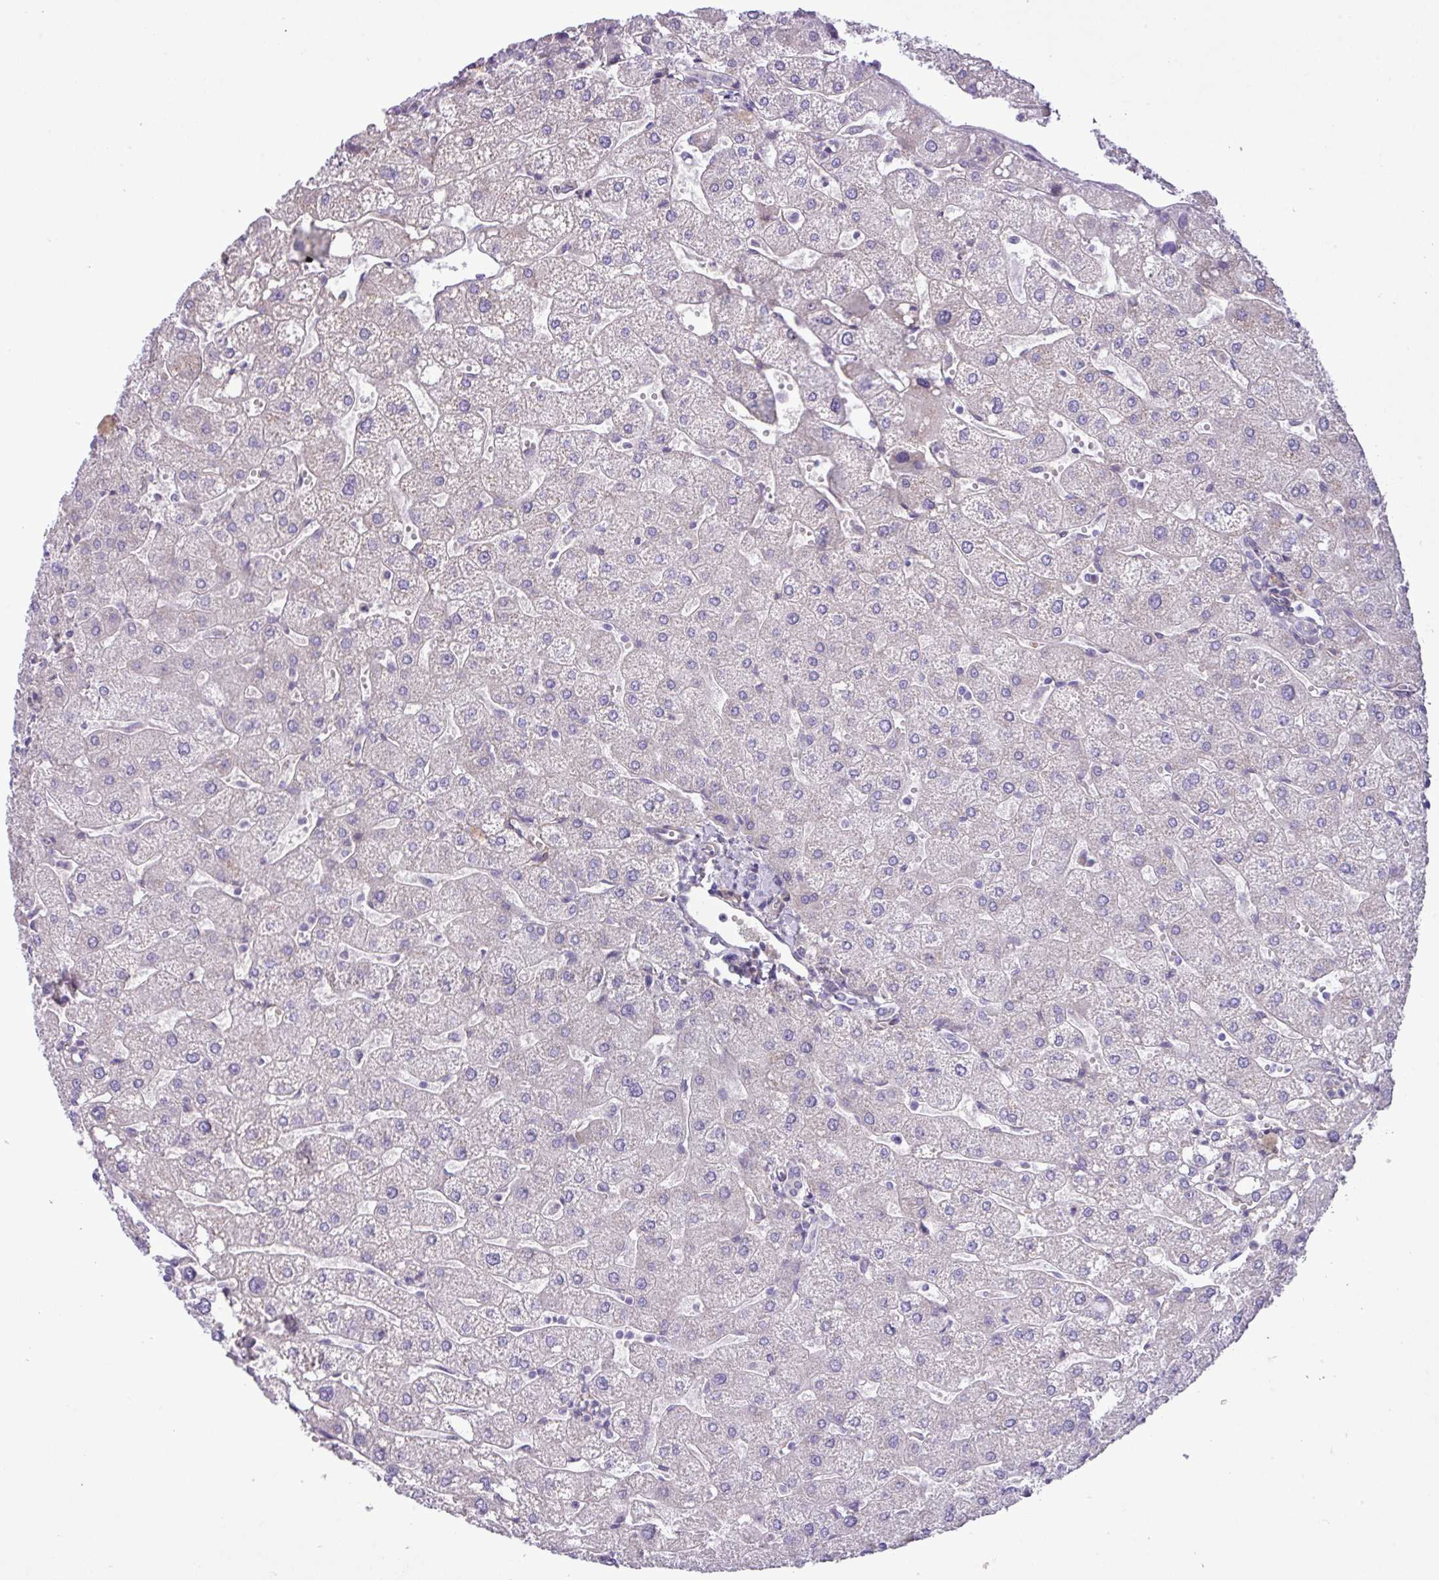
{"staining": {"intensity": "negative", "quantity": "none", "location": "none"}, "tissue": "liver", "cell_type": "Cholangiocytes", "image_type": "normal", "snomed": [{"axis": "morphology", "description": "Normal tissue, NOS"}, {"axis": "topography", "description": "Liver"}], "caption": "Immunohistochemistry (IHC) image of unremarkable liver: liver stained with DAB (3,3'-diaminobenzidine) reveals no significant protein positivity in cholangiocytes. (Brightfield microscopy of DAB IHC at high magnification).", "gene": "CD248", "patient": {"sex": "male", "age": 67}}